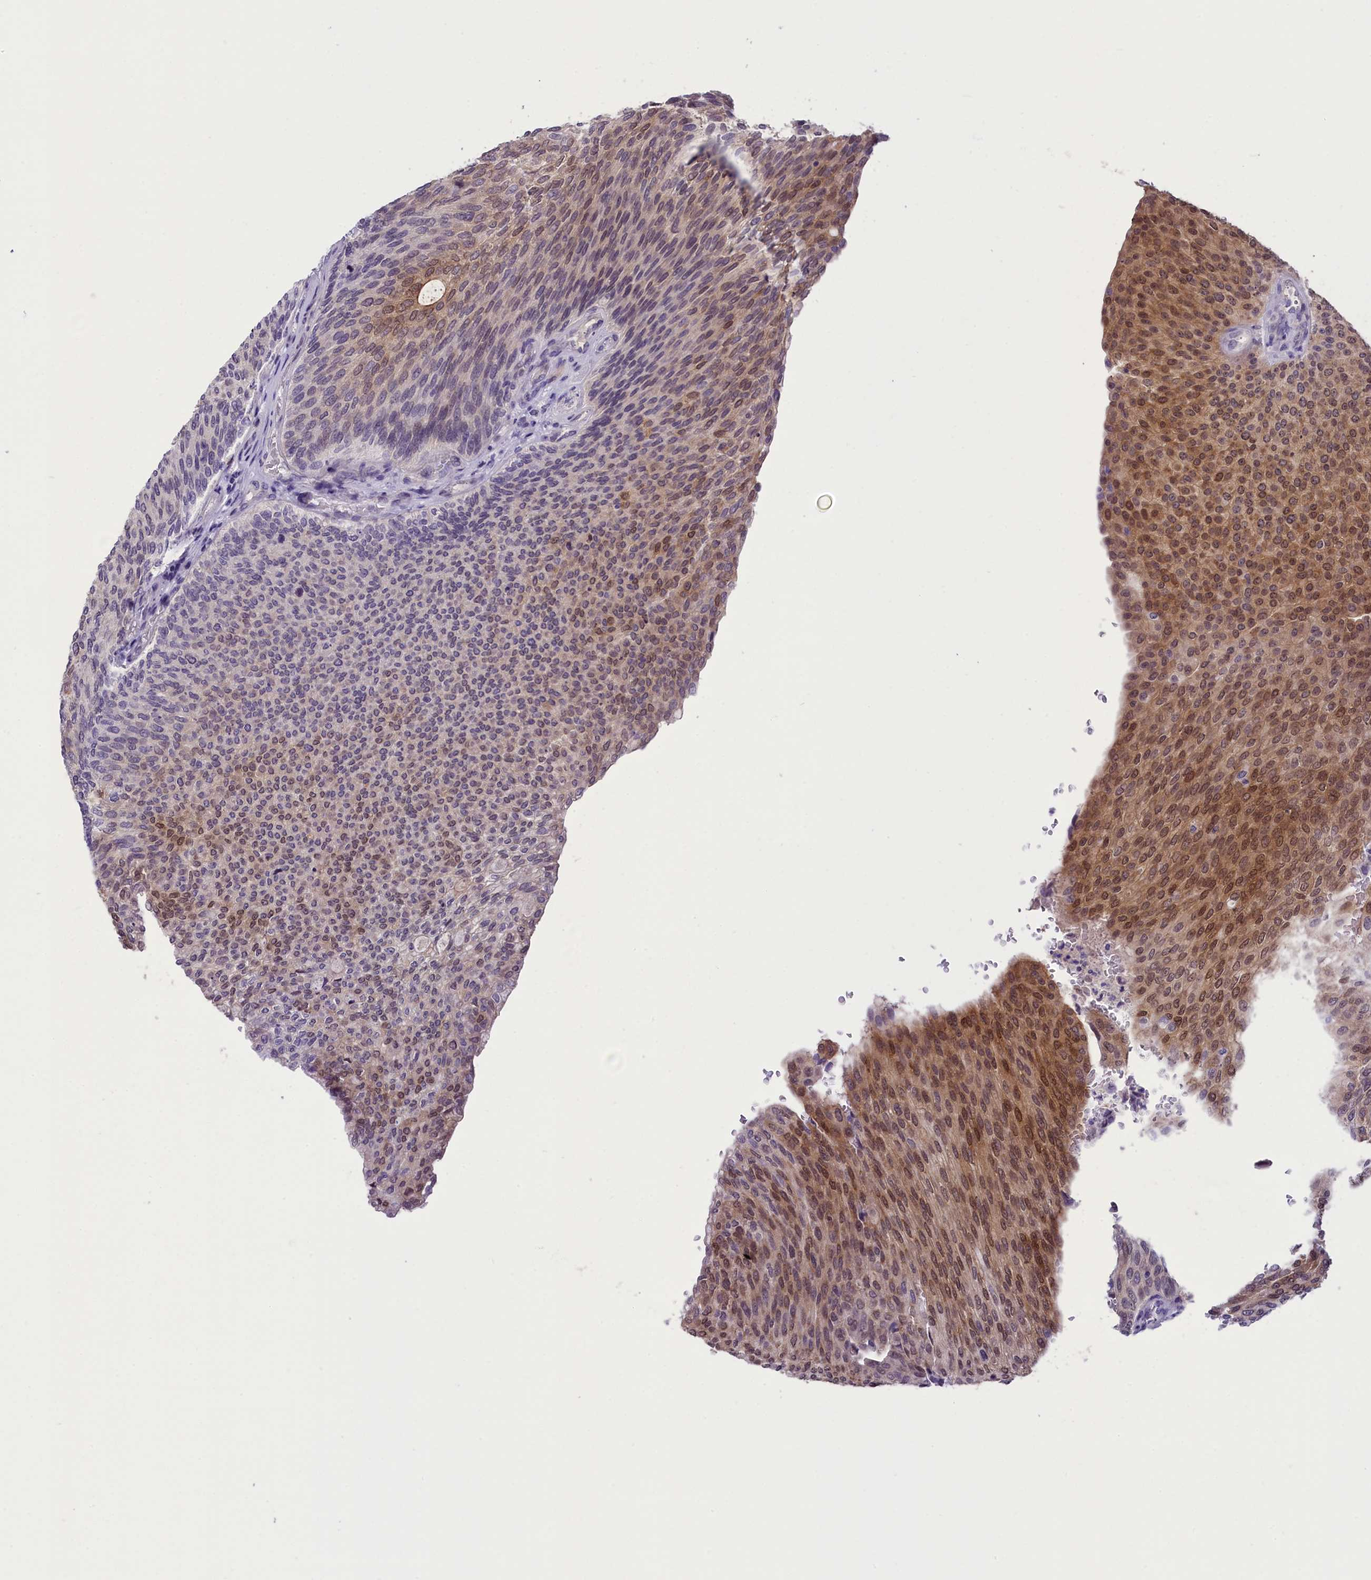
{"staining": {"intensity": "moderate", "quantity": "25%-75%", "location": "cytoplasmic/membranous,nuclear"}, "tissue": "urothelial cancer", "cell_type": "Tumor cells", "image_type": "cancer", "snomed": [{"axis": "morphology", "description": "Urothelial carcinoma, High grade"}, {"axis": "topography", "description": "Urinary bladder"}], "caption": "This micrograph reveals high-grade urothelial carcinoma stained with IHC to label a protein in brown. The cytoplasmic/membranous and nuclear of tumor cells show moderate positivity for the protein. Nuclei are counter-stained blue.", "gene": "PRR15", "patient": {"sex": "female", "age": 79}}